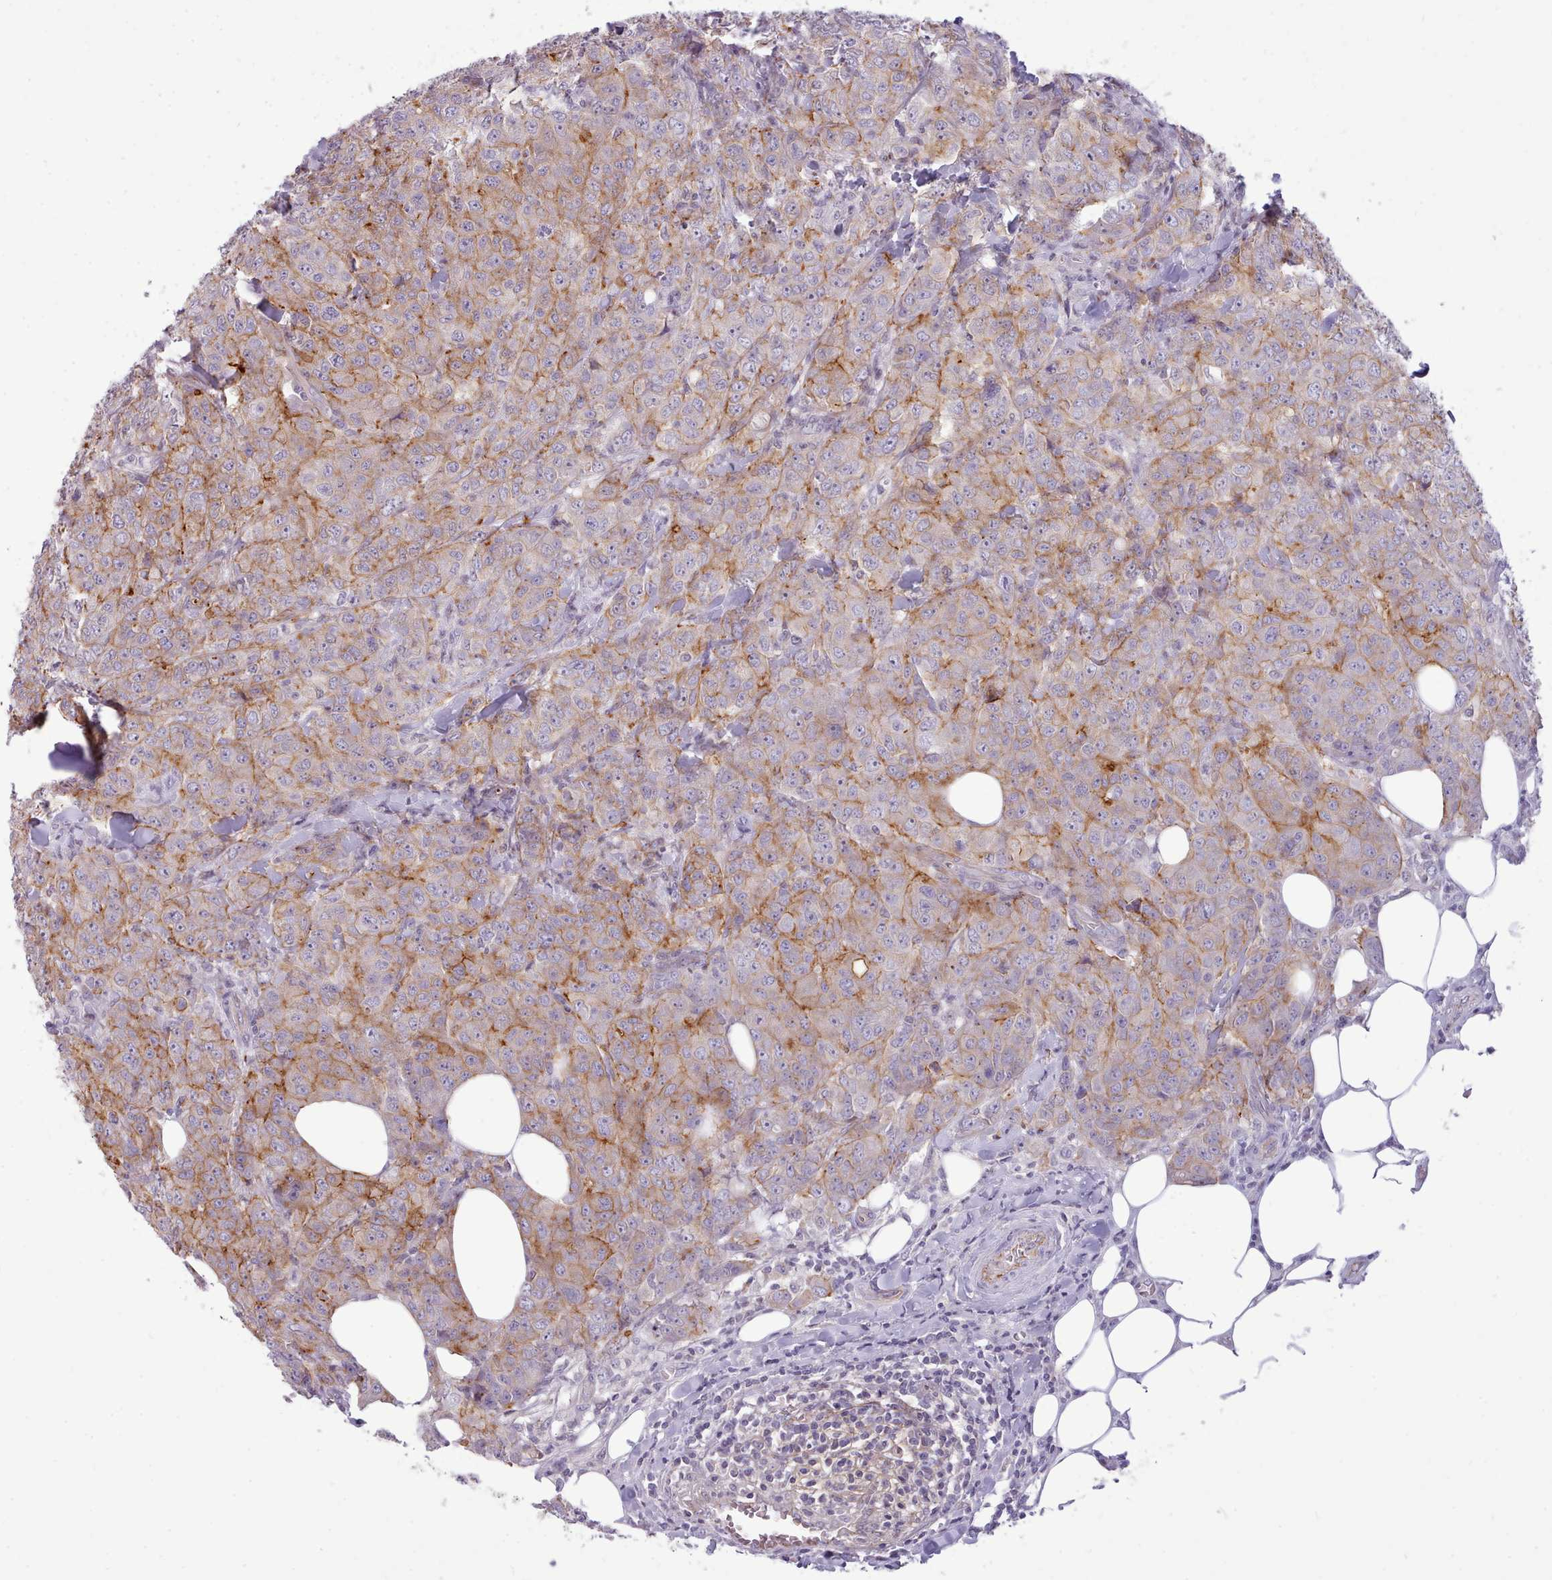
{"staining": {"intensity": "moderate", "quantity": "25%-75%", "location": "cytoplasmic/membranous"}, "tissue": "breast cancer", "cell_type": "Tumor cells", "image_type": "cancer", "snomed": [{"axis": "morphology", "description": "Duct carcinoma"}, {"axis": "topography", "description": "Breast"}], "caption": "DAB immunohistochemical staining of breast cancer demonstrates moderate cytoplasmic/membranous protein positivity in approximately 25%-75% of tumor cells.", "gene": "CYP2A13", "patient": {"sex": "female", "age": 43}}